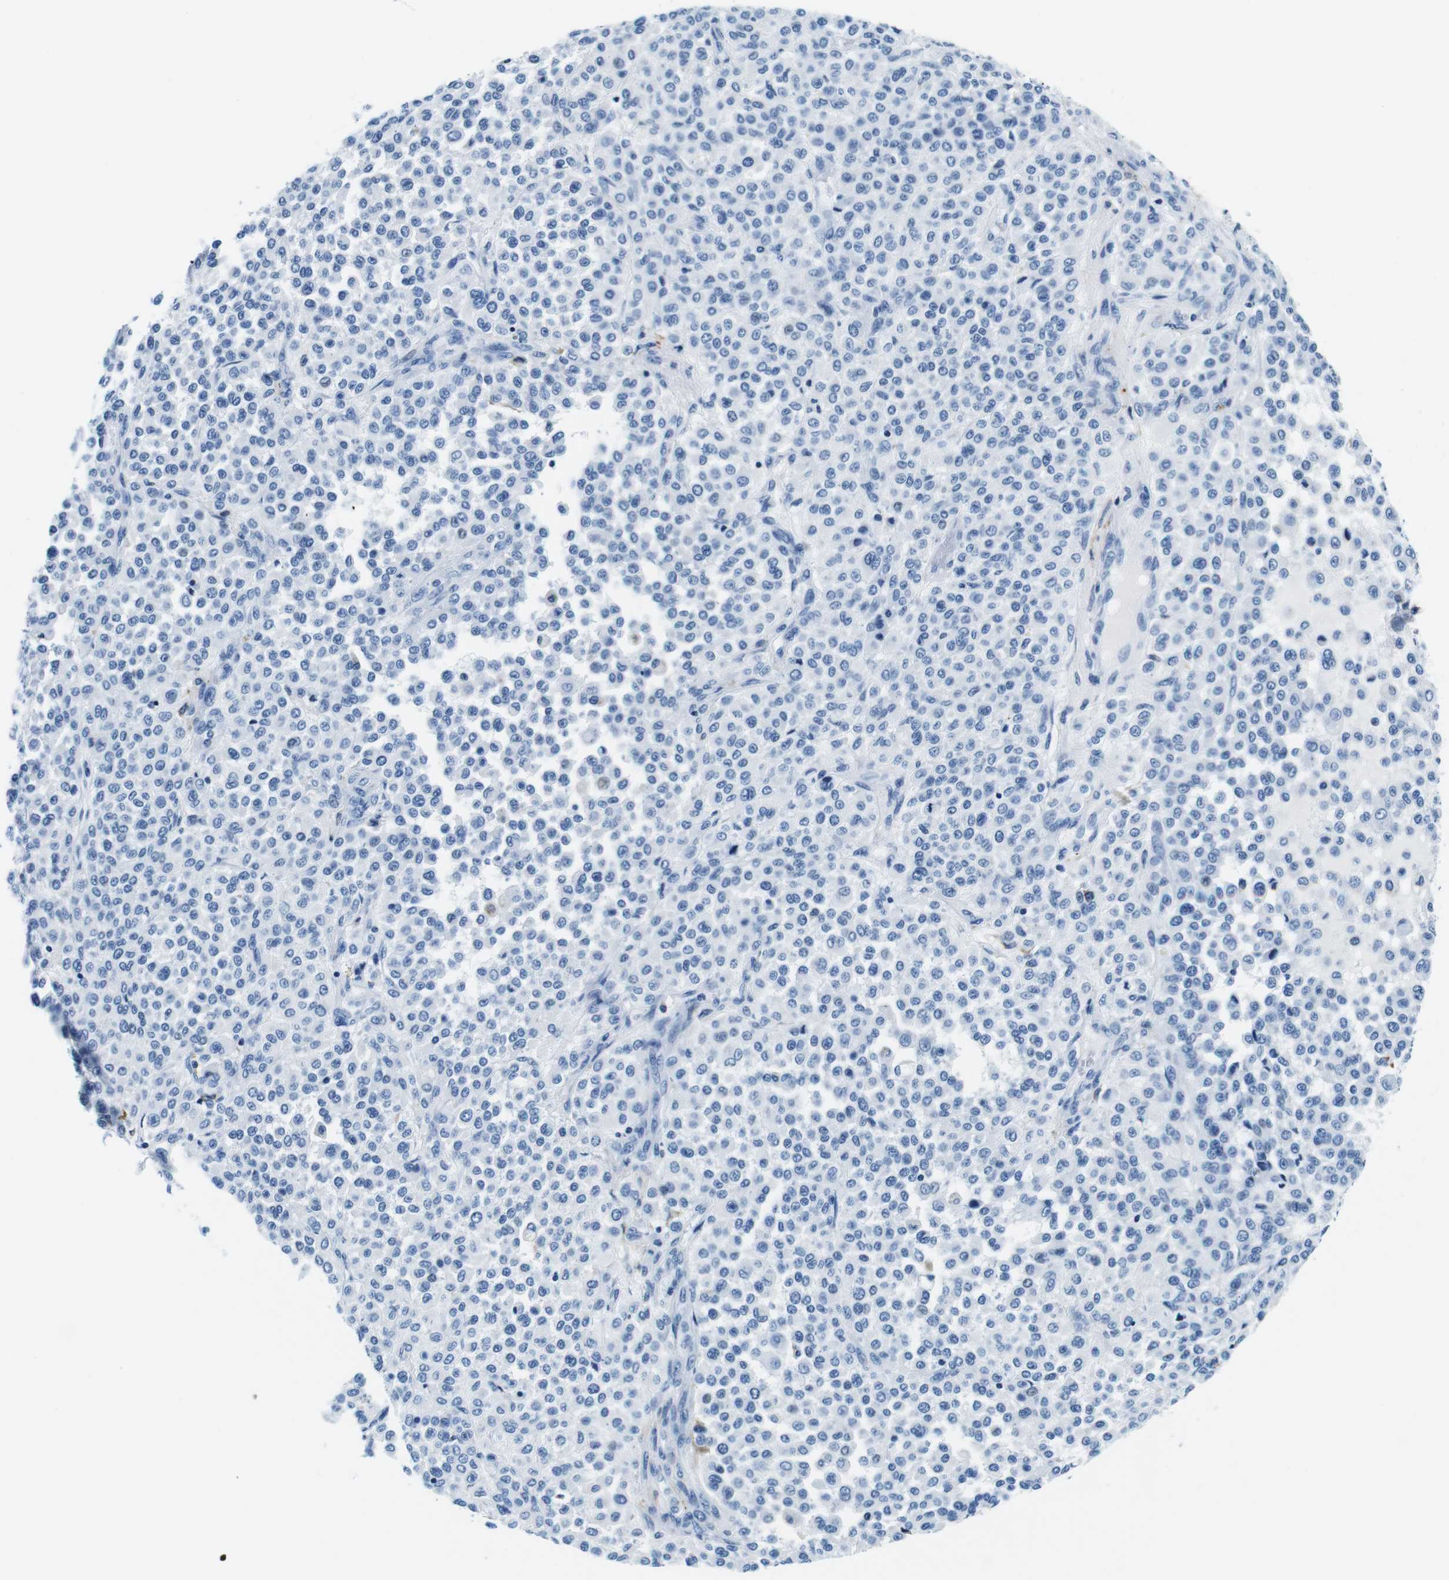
{"staining": {"intensity": "negative", "quantity": "none", "location": "none"}, "tissue": "melanoma", "cell_type": "Tumor cells", "image_type": "cancer", "snomed": [{"axis": "morphology", "description": "Malignant melanoma, Metastatic site"}, {"axis": "topography", "description": "Pancreas"}], "caption": "Tumor cells are negative for brown protein staining in melanoma.", "gene": "HLA-DRB1", "patient": {"sex": "female", "age": 30}}